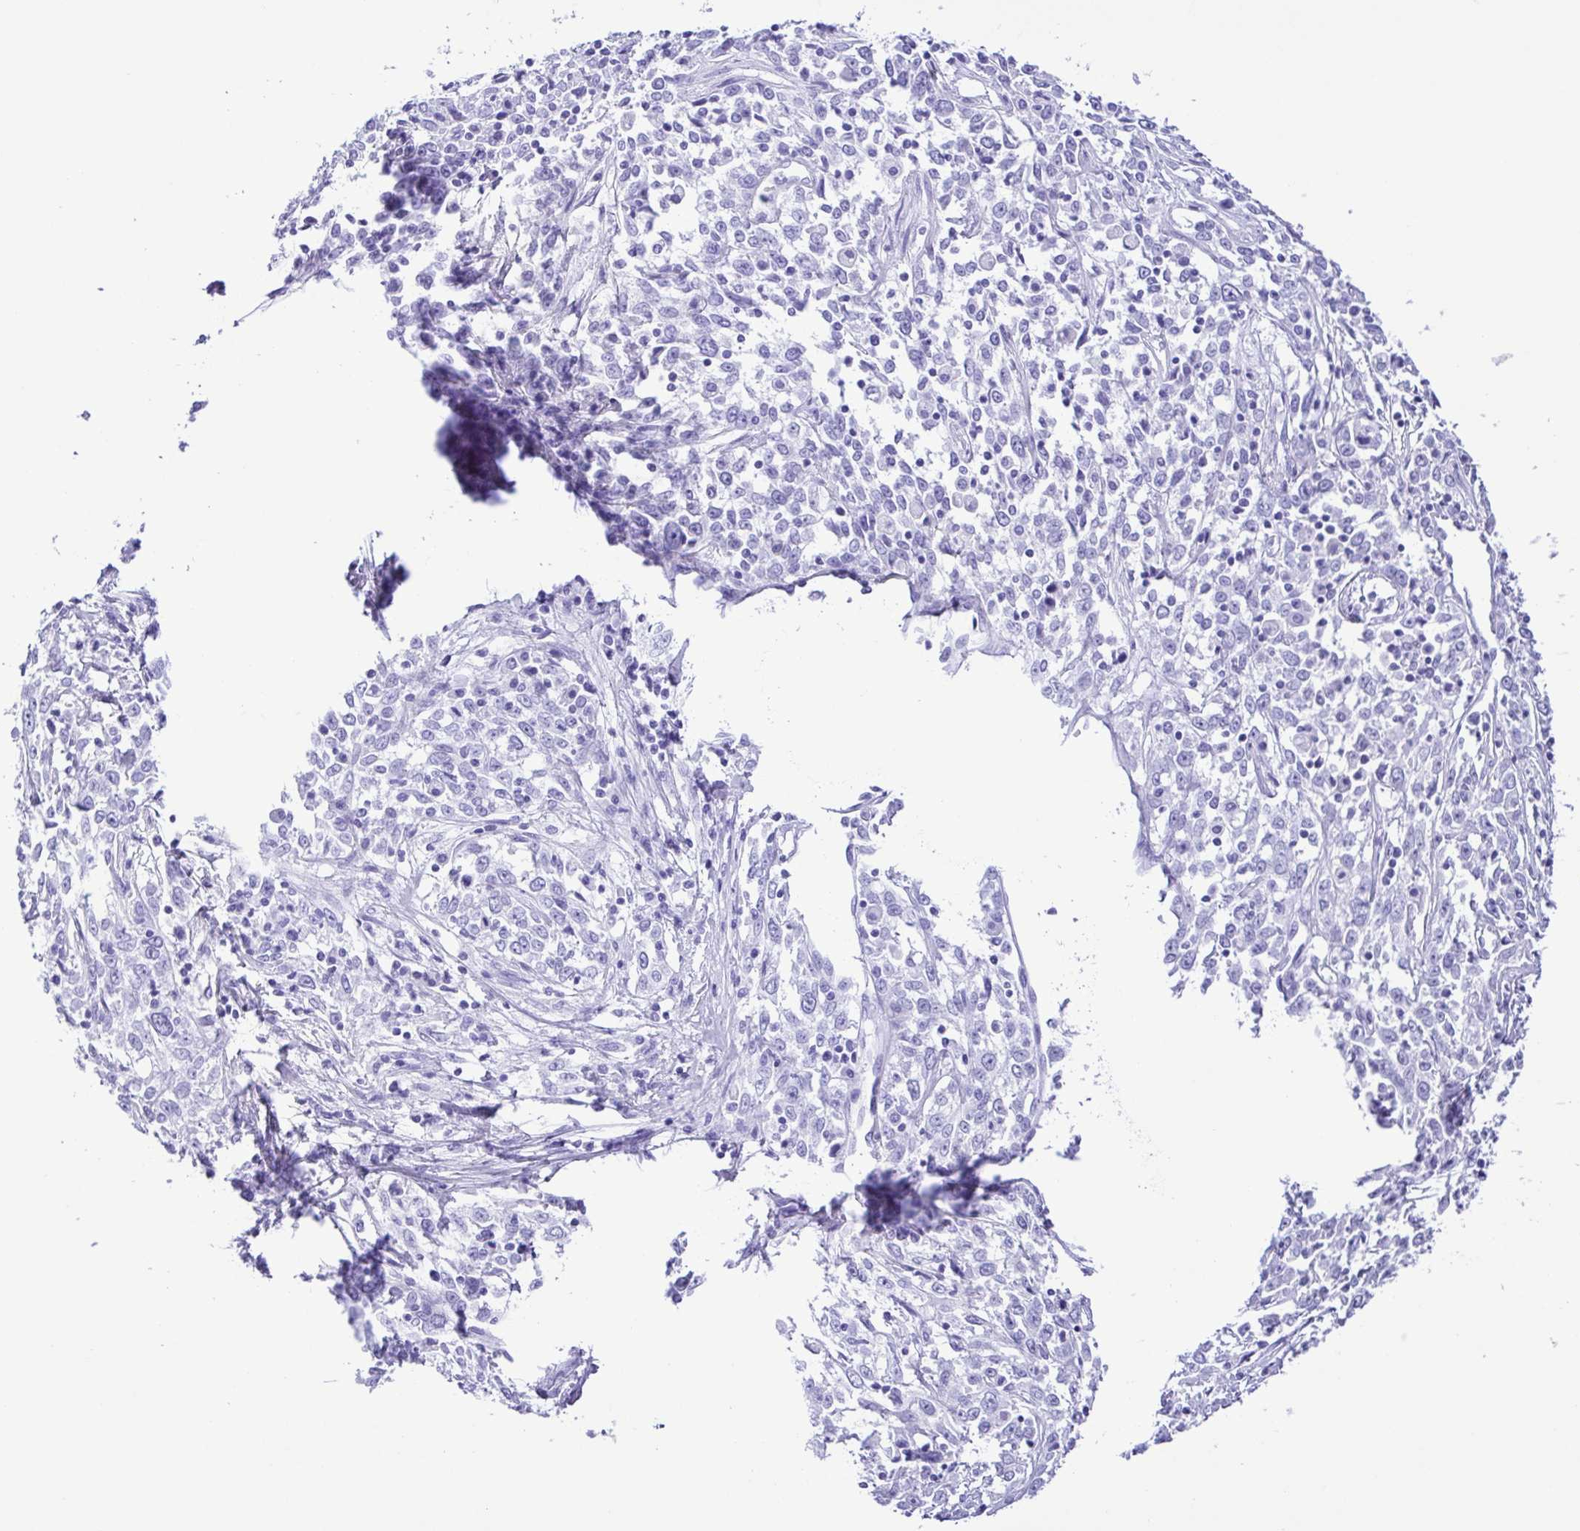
{"staining": {"intensity": "negative", "quantity": "none", "location": "none"}, "tissue": "cervical cancer", "cell_type": "Tumor cells", "image_type": "cancer", "snomed": [{"axis": "morphology", "description": "Adenocarcinoma, NOS"}, {"axis": "topography", "description": "Cervix"}], "caption": "DAB immunohistochemical staining of human cervical cancer (adenocarcinoma) shows no significant staining in tumor cells.", "gene": "SYT1", "patient": {"sex": "female", "age": 40}}